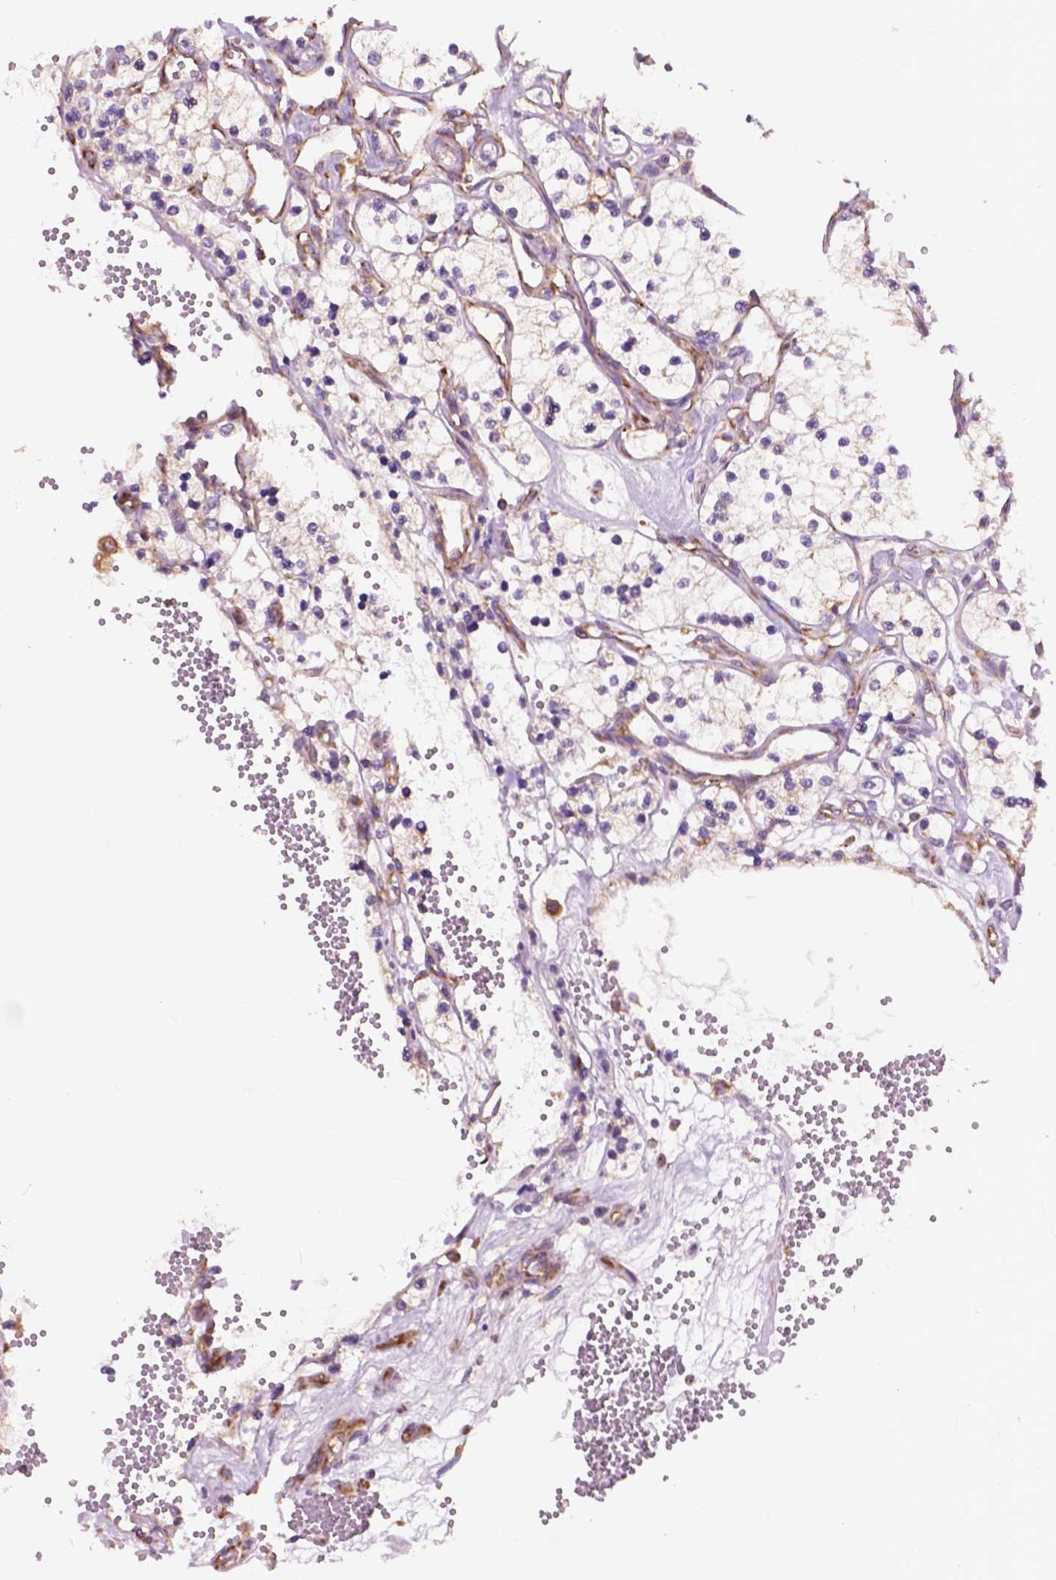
{"staining": {"intensity": "weak", "quantity": "<25%", "location": "cytoplasmic/membranous"}, "tissue": "renal cancer", "cell_type": "Tumor cells", "image_type": "cancer", "snomed": [{"axis": "morphology", "description": "Adenocarcinoma, NOS"}, {"axis": "topography", "description": "Kidney"}], "caption": "Histopathology image shows no protein staining in tumor cells of adenocarcinoma (renal) tissue.", "gene": "RPL37A", "patient": {"sex": "female", "age": 69}}